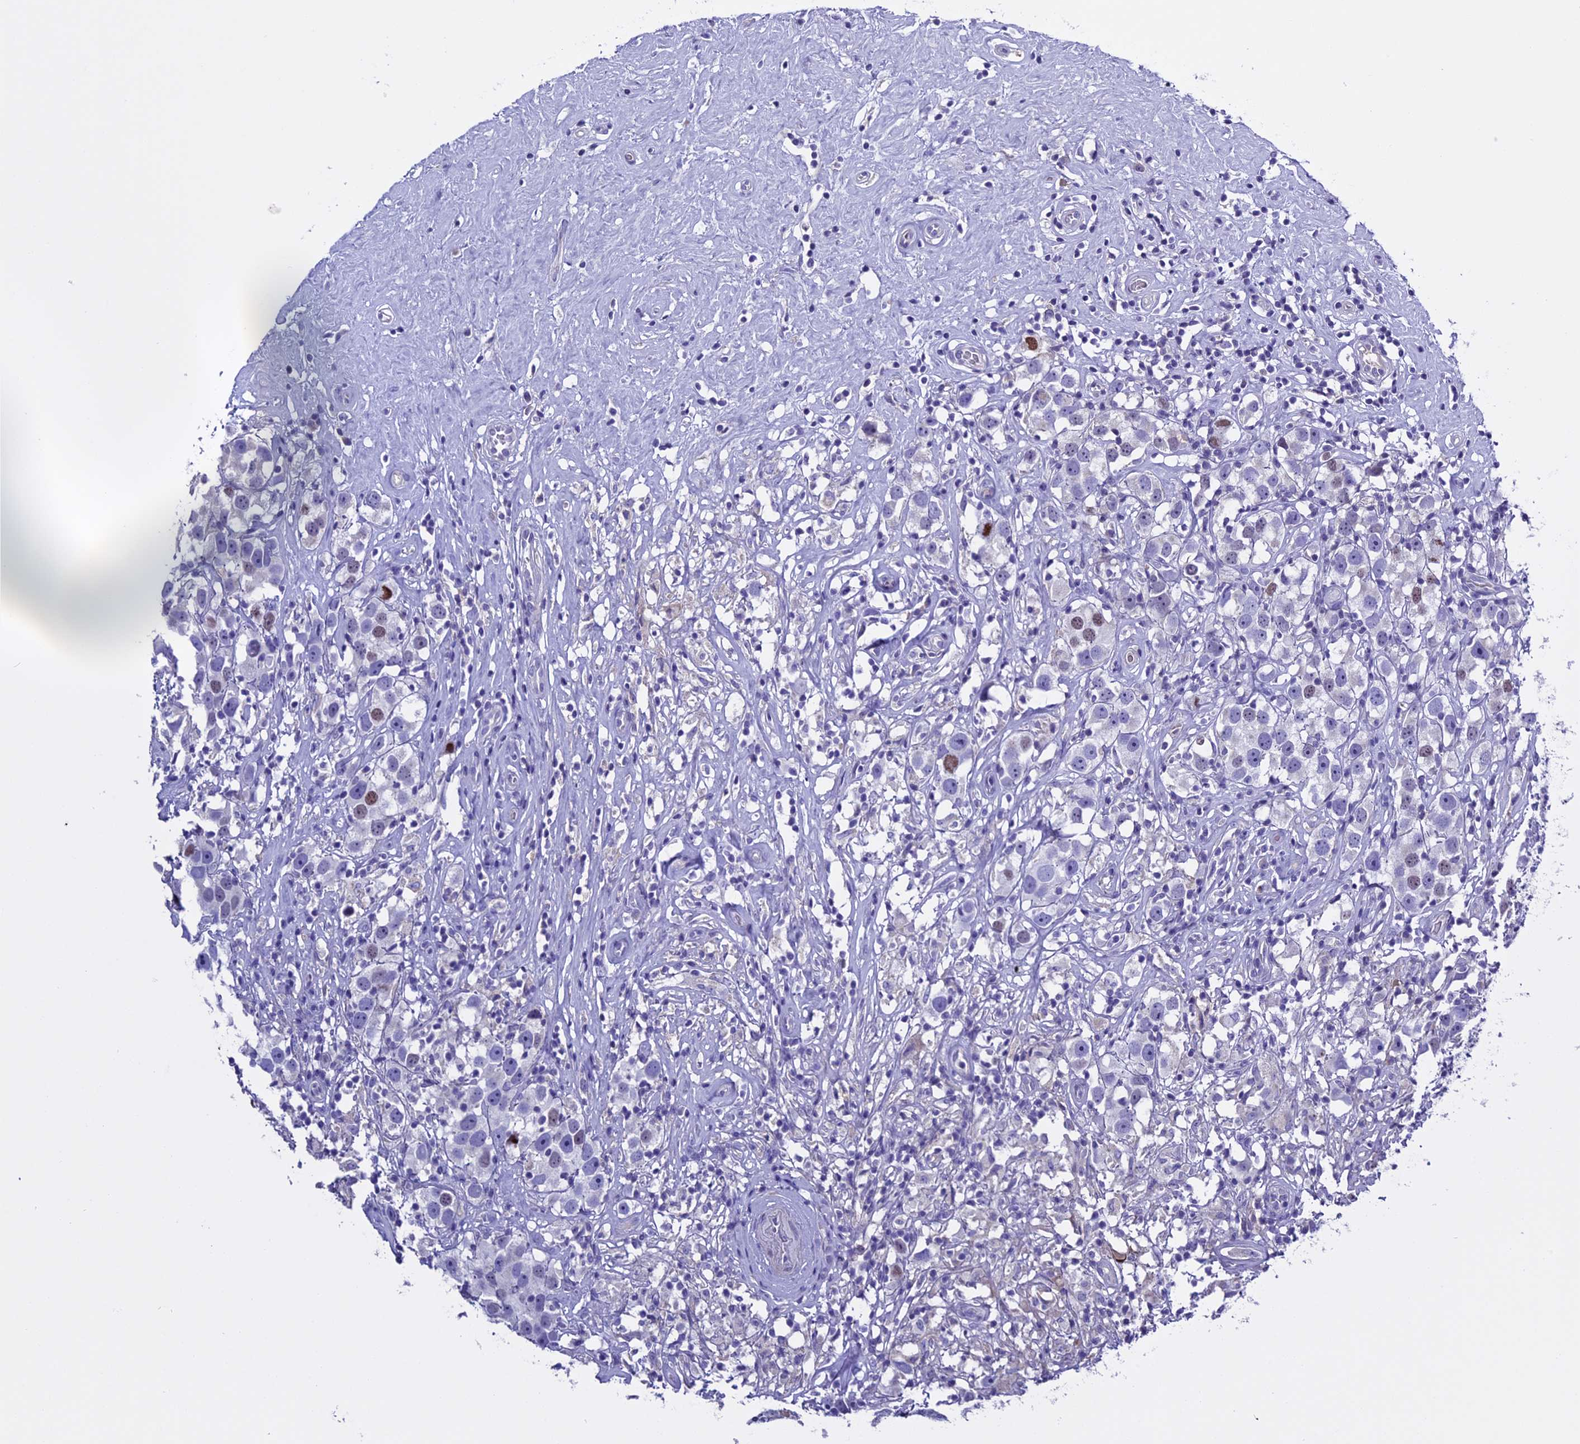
{"staining": {"intensity": "negative", "quantity": "none", "location": "none"}, "tissue": "testis cancer", "cell_type": "Tumor cells", "image_type": "cancer", "snomed": [{"axis": "morphology", "description": "Seminoma, NOS"}, {"axis": "topography", "description": "Testis"}], "caption": "IHC histopathology image of neoplastic tissue: seminoma (testis) stained with DAB reveals no significant protein expression in tumor cells. (Stains: DAB (3,3'-diaminobenzidine) IHC with hematoxylin counter stain, Microscopy: brightfield microscopy at high magnification).", "gene": "RTTN", "patient": {"sex": "male", "age": 49}}